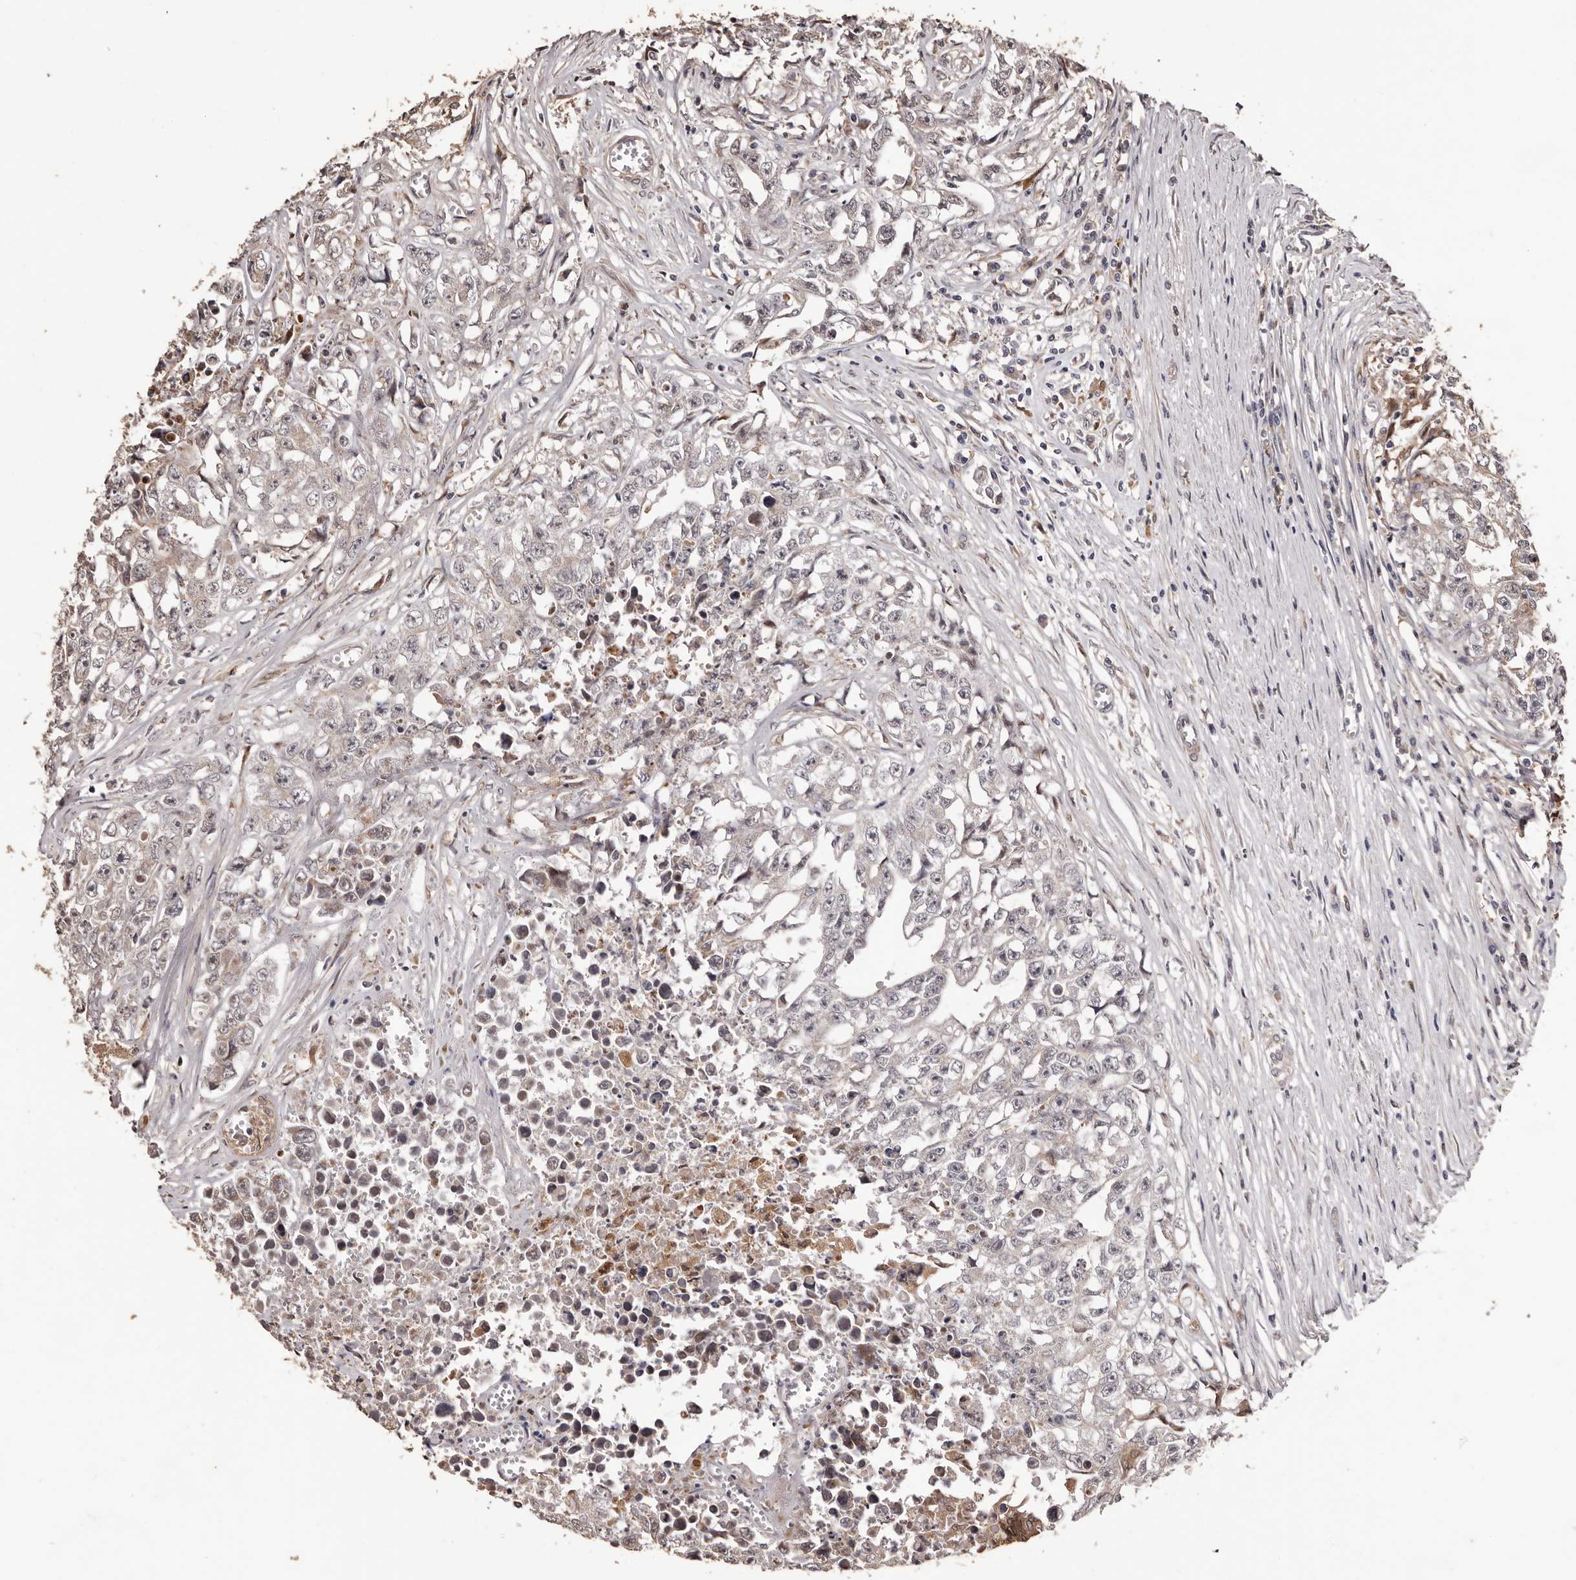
{"staining": {"intensity": "negative", "quantity": "none", "location": "none"}, "tissue": "testis cancer", "cell_type": "Tumor cells", "image_type": "cancer", "snomed": [{"axis": "morphology", "description": "Seminoma, NOS"}, {"axis": "morphology", "description": "Carcinoma, Embryonal, NOS"}, {"axis": "topography", "description": "Testis"}], "caption": "The micrograph shows no staining of tumor cells in testis embryonal carcinoma.", "gene": "ZCCHC7", "patient": {"sex": "male", "age": 43}}